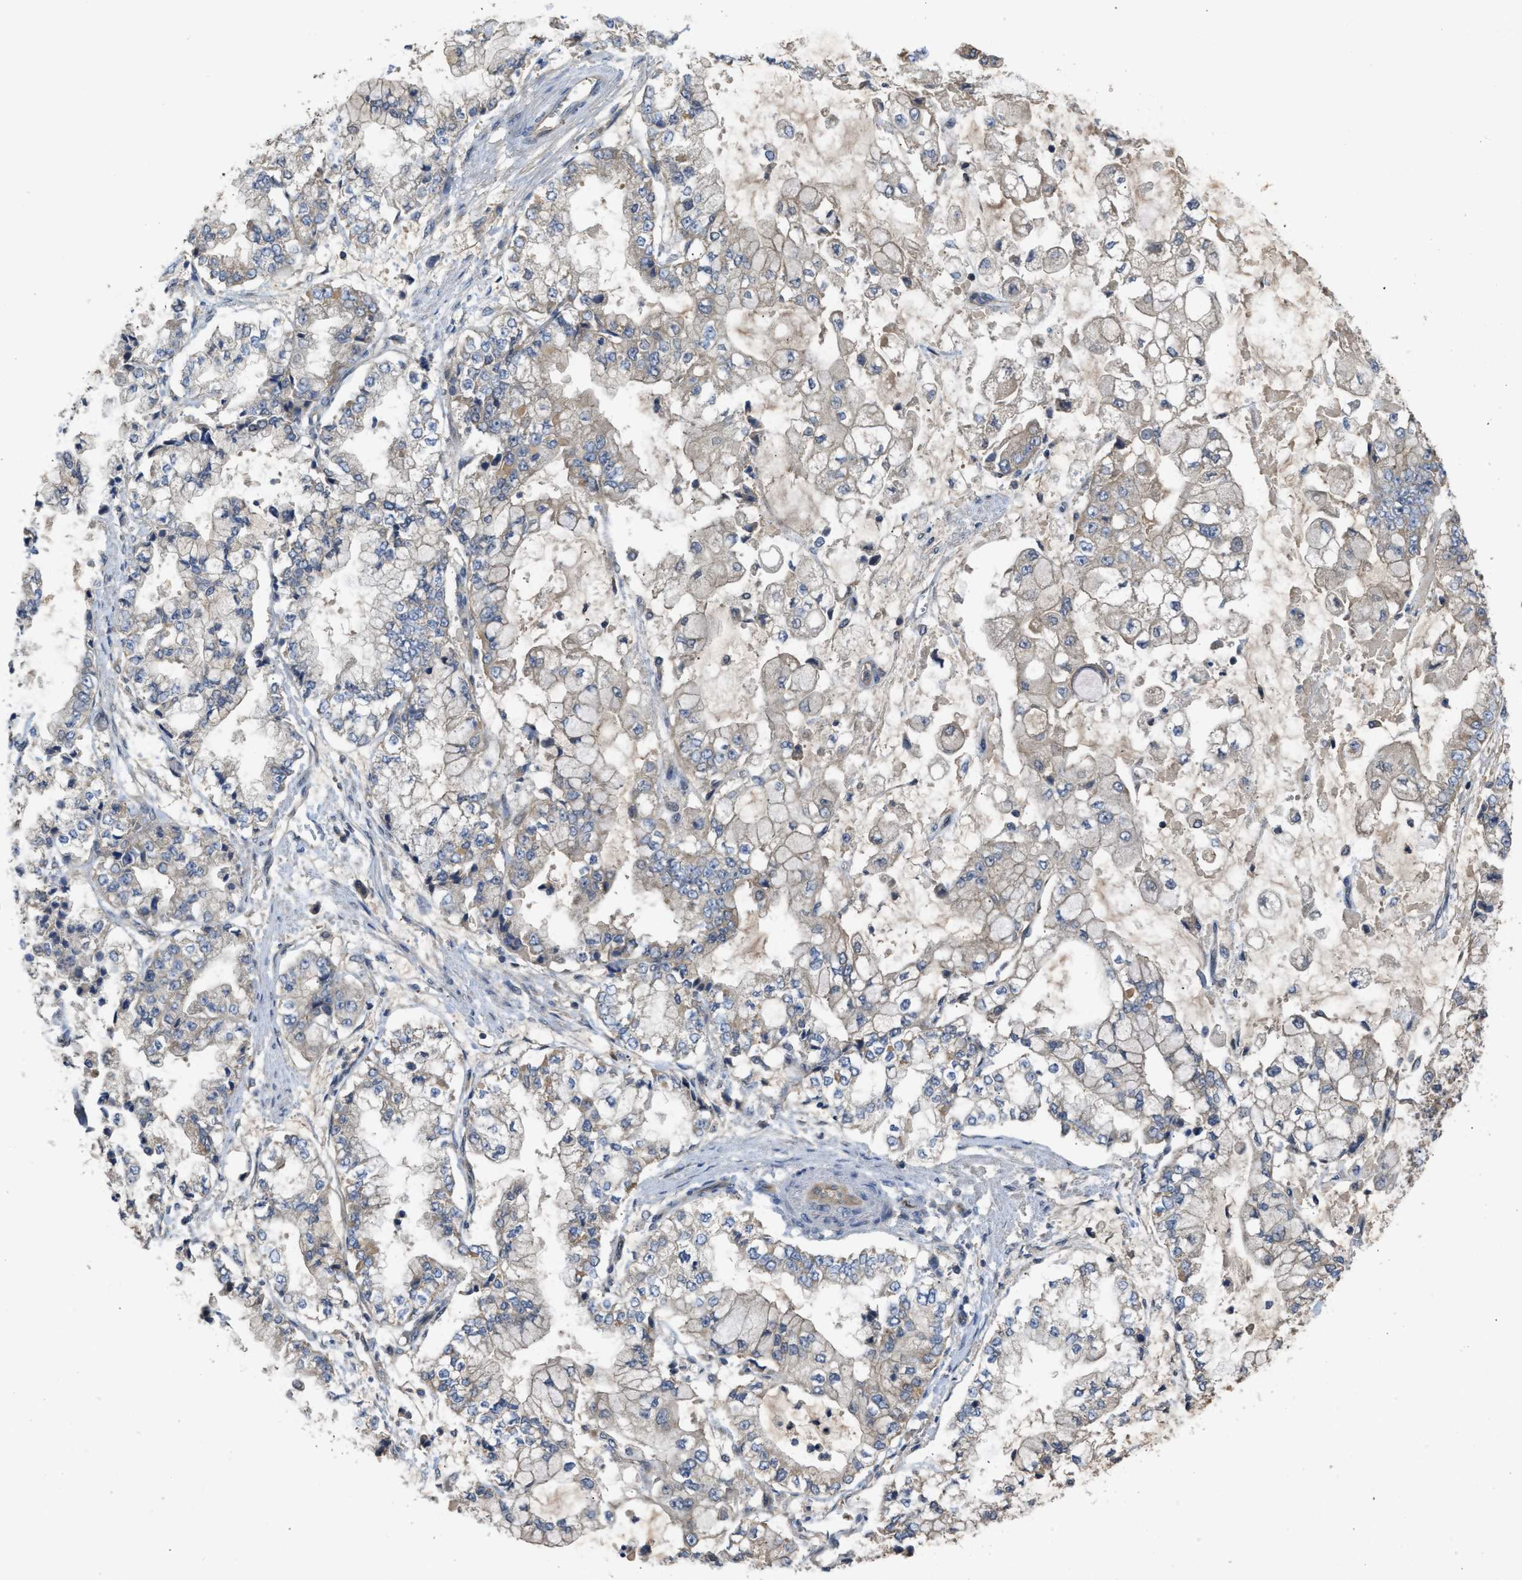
{"staining": {"intensity": "negative", "quantity": "none", "location": "none"}, "tissue": "stomach cancer", "cell_type": "Tumor cells", "image_type": "cancer", "snomed": [{"axis": "morphology", "description": "Adenocarcinoma, NOS"}, {"axis": "topography", "description": "Stomach"}], "caption": "Stomach adenocarcinoma stained for a protein using immunohistochemistry reveals no expression tumor cells.", "gene": "PPP3CA", "patient": {"sex": "male", "age": 76}}